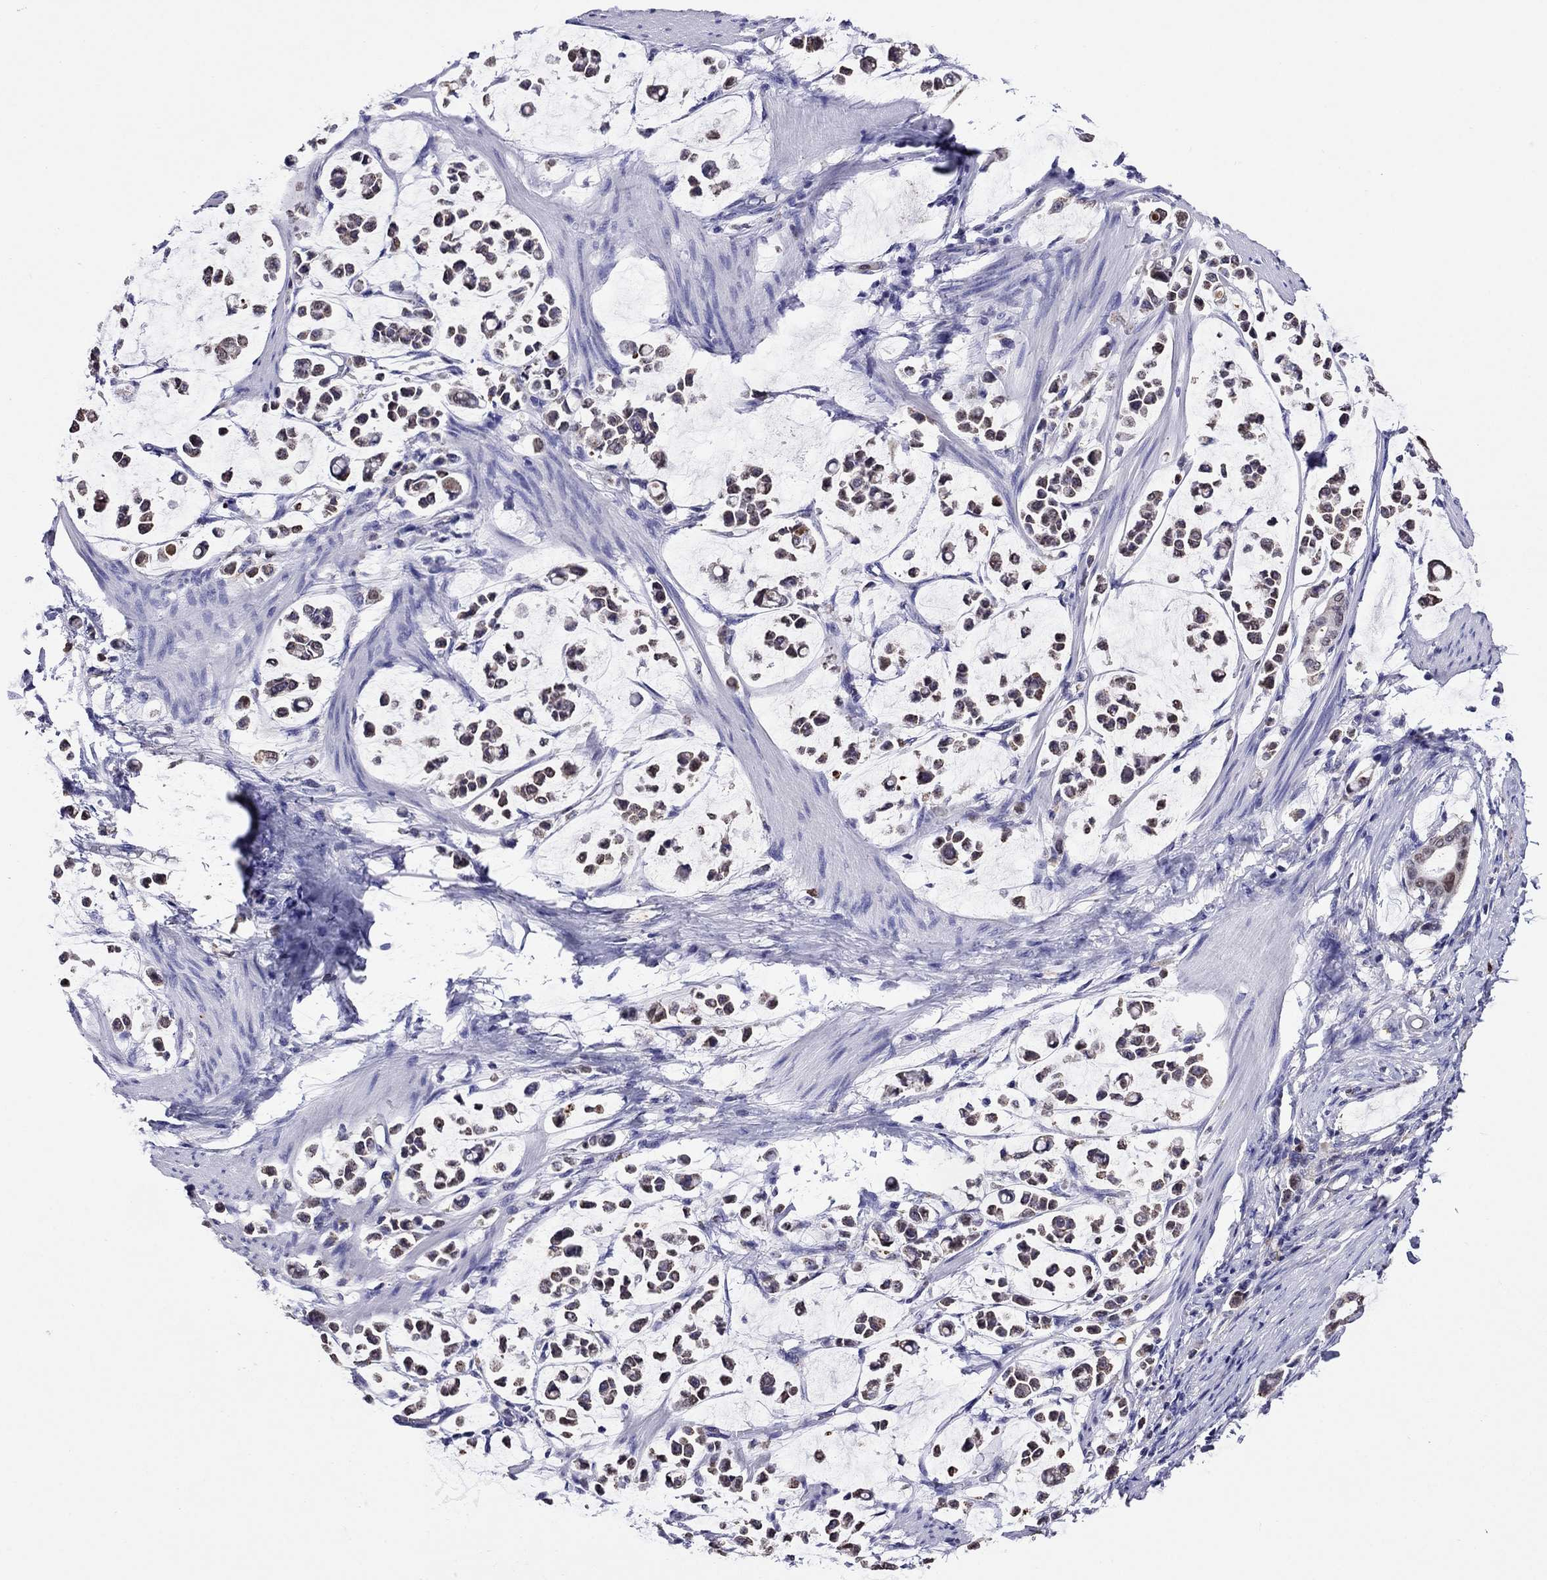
{"staining": {"intensity": "weak", "quantity": "25%-75%", "location": "cytoplasmic/membranous"}, "tissue": "stomach cancer", "cell_type": "Tumor cells", "image_type": "cancer", "snomed": [{"axis": "morphology", "description": "Adenocarcinoma, NOS"}, {"axis": "topography", "description": "Stomach"}], "caption": "A high-resolution photomicrograph shows IHC staining of stomach cancer, which demonstrates weak cytoplasmic/membranous expression in about 25%-75% of tumor cells.", "gene": "SCG2", "patient": {"sex": "male", "age": 82}}